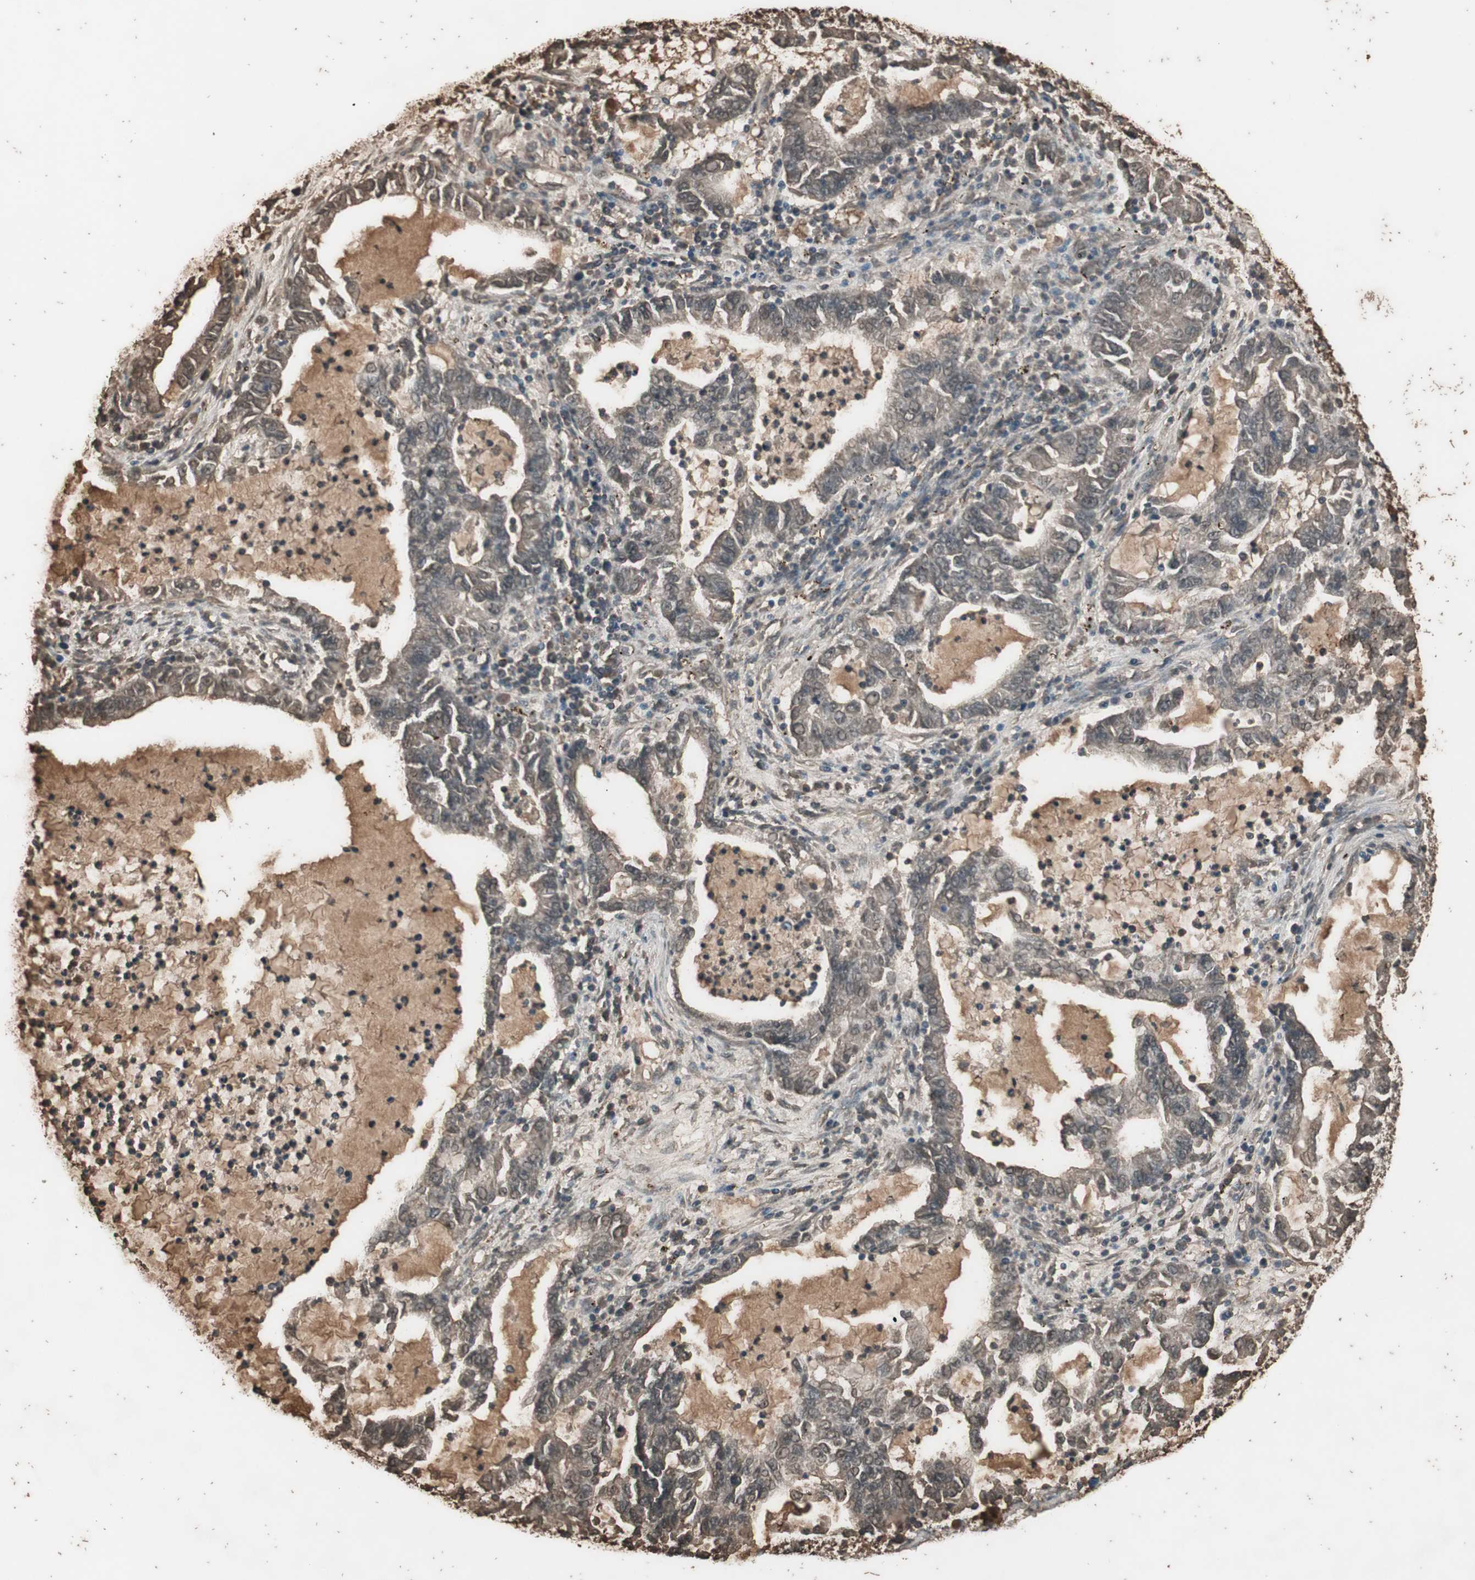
{"staining": {"intensity": "weak", "quantity": "25%-75%", "location": "cytoplasmic/membranous"}, "tissue": "lung cancer", "cell_type": "Tumor cells", "image_type": "cancer", "snomed": [{"axis": "morphology", "description": "Adenocarcinoma, NOS"}, {"axis": "topography", "description": "Lung"}], "caption": "Weak cytoplasmic/membranous expression for a protein is present in approximately 25%-75% of tumor cells of adenocarcinoma (lung) using immunohistochemistry (IHC).", "gene": "MMP14", "patient": {"sex": "female", "age": 51}}